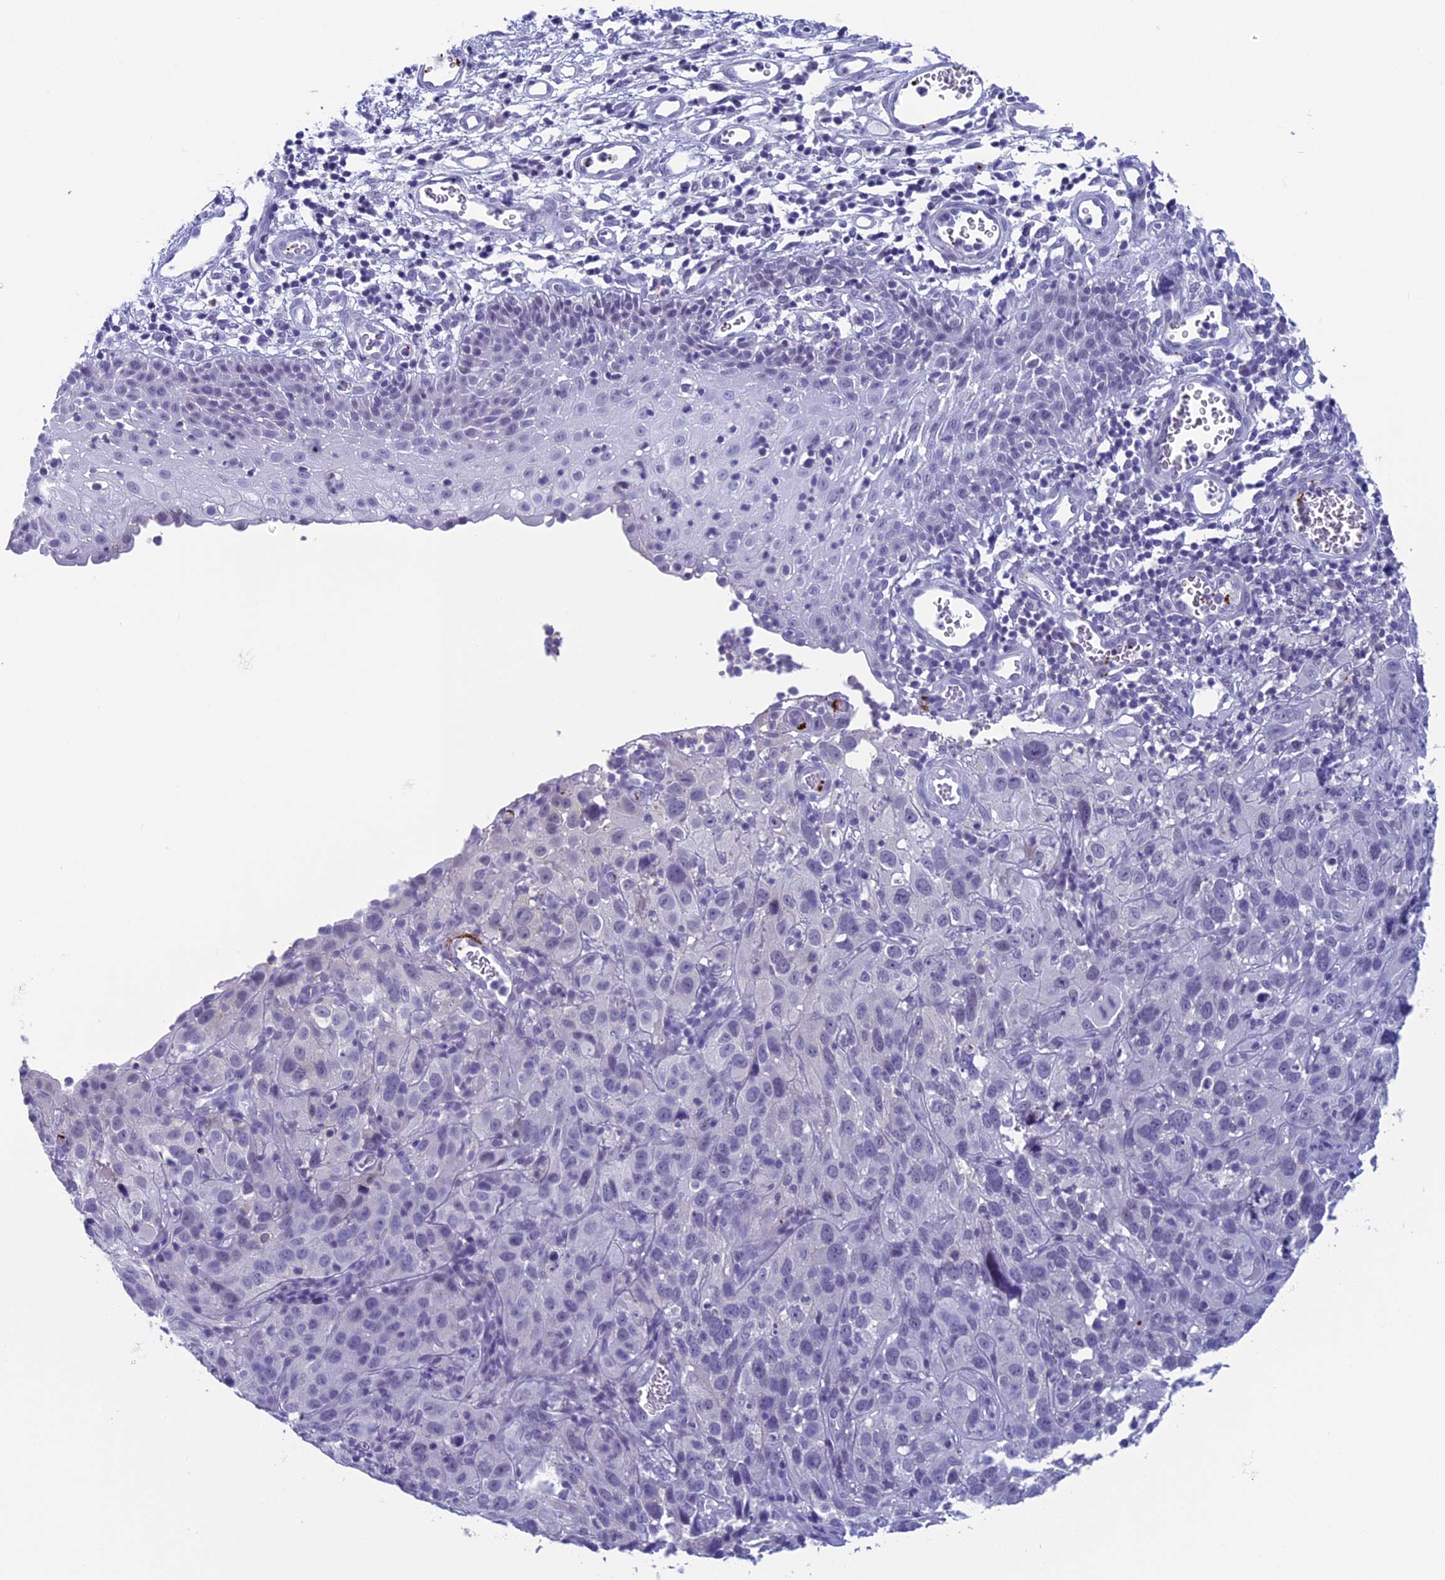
{"staining": {"intensity": "negative", "quantity": "none", "location": "none"}, "tissue": "cervical cancer", "cell_type": "Tumor cells", "image_type": "cancer", "snomed": [{"axis": "morphology", "description": "Squamous cell carcinoma, NOS"}, {"axis": "topography", "description": "Cervix"}], "caption": "Photomicrograph shows no protein staining in tumor cells of cervical cancer tissue. (Immunohistochemistry (ihc), brightfield microscopy, high magnification).", "gene": "AIFM2", "patient": {"sex": "female", "age": 32}}